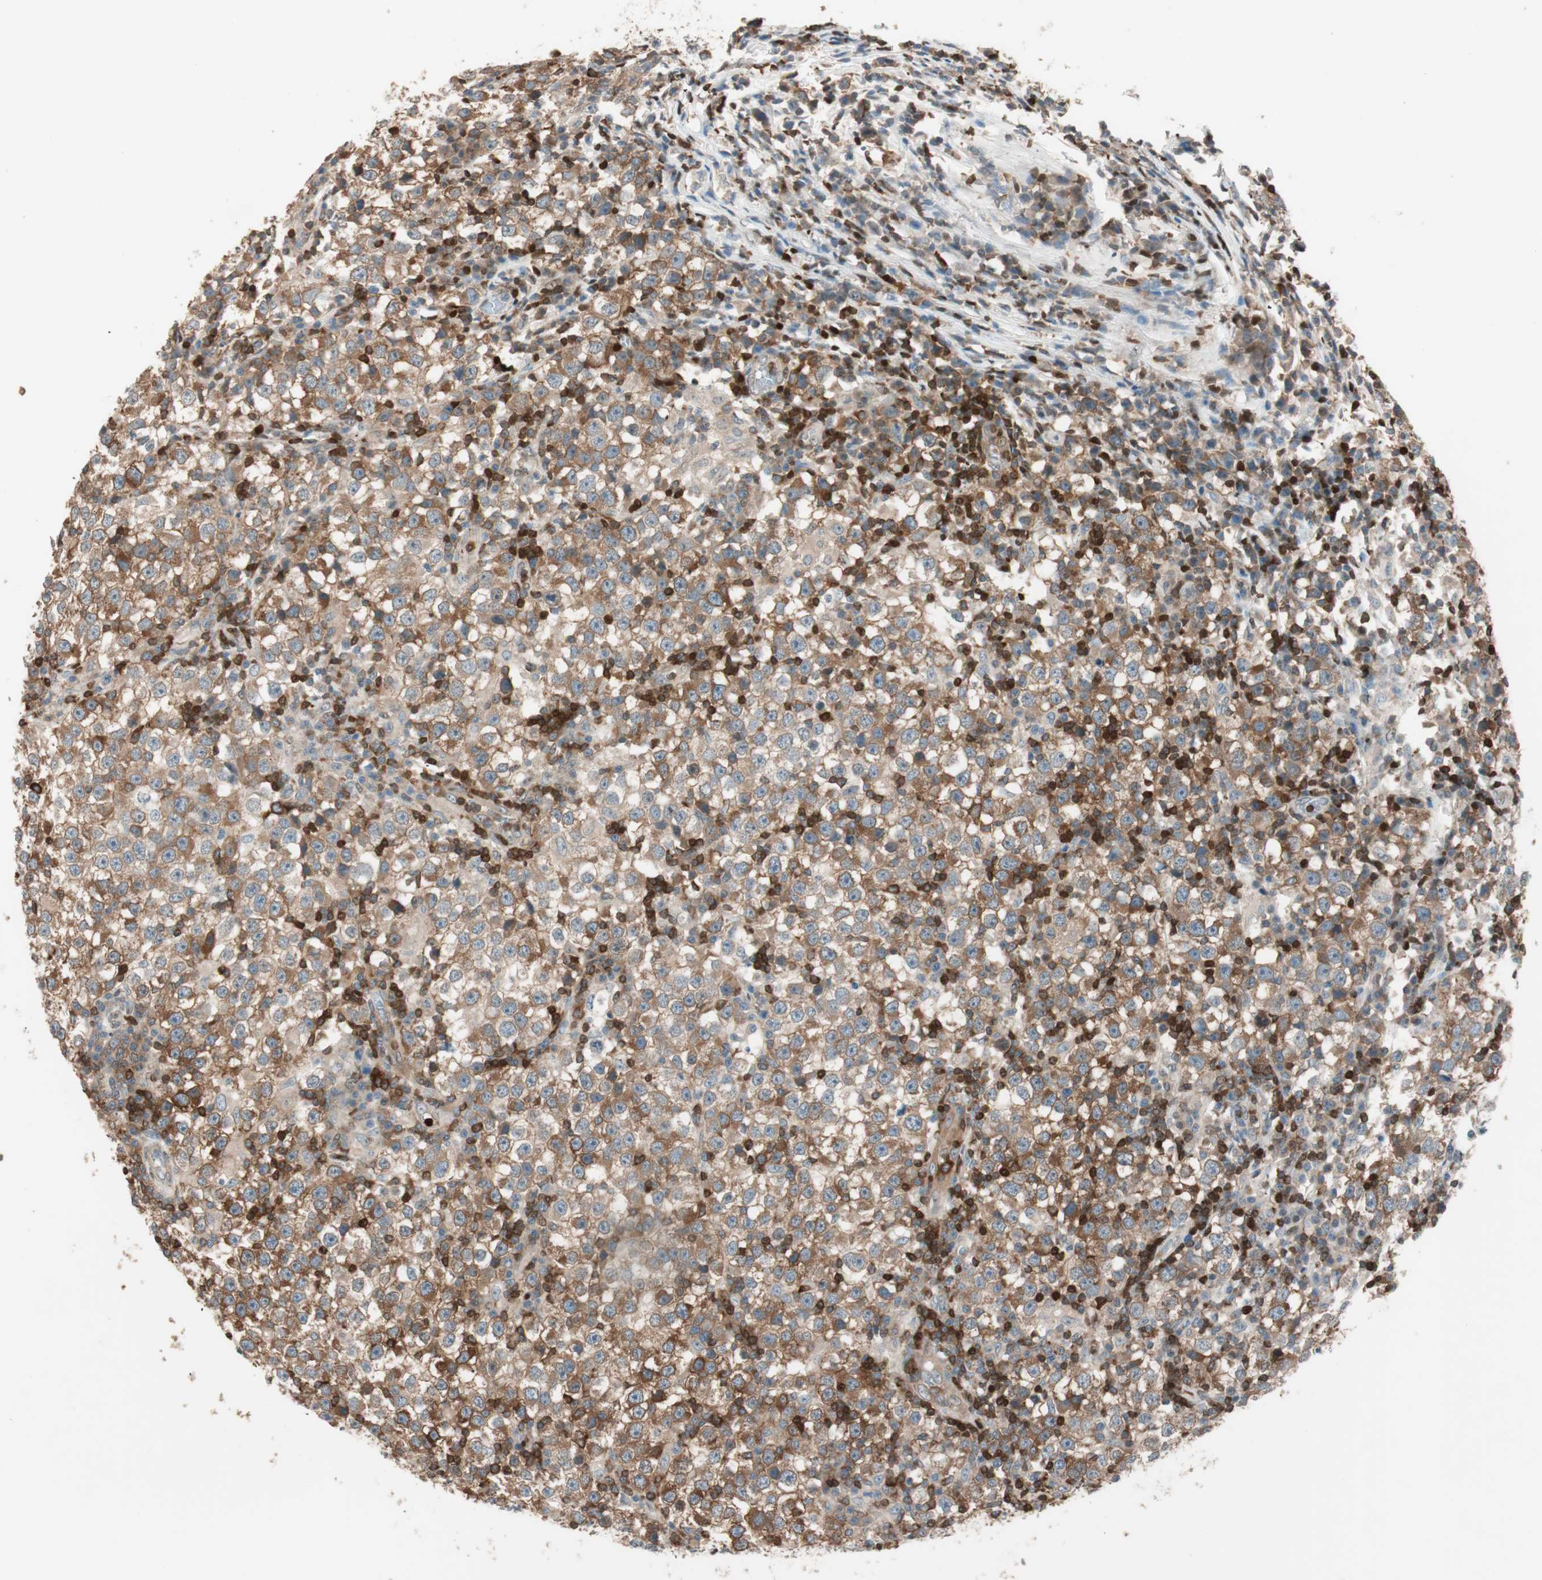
{"staining": {"intensity": "moderate", "quantity": ">75%", "location": "cytoplasmic/membranous"}, "tissue": "testis cancer", "cell_type": "Tumor cells", "image_type": "cancer", "snomed": [{"axis": "morphology", "description": "Seminoma, NOS"}, {"axis": "topography", "description": "Testis"}], "caption": "Seminoma (testis) stained for a protein (brown) reveals moderate cytoplasmic/membranous positive staining in about >75% of tumor cells.", "gene": "BIN1", "patient": {"sex": "male", "age": 65}}